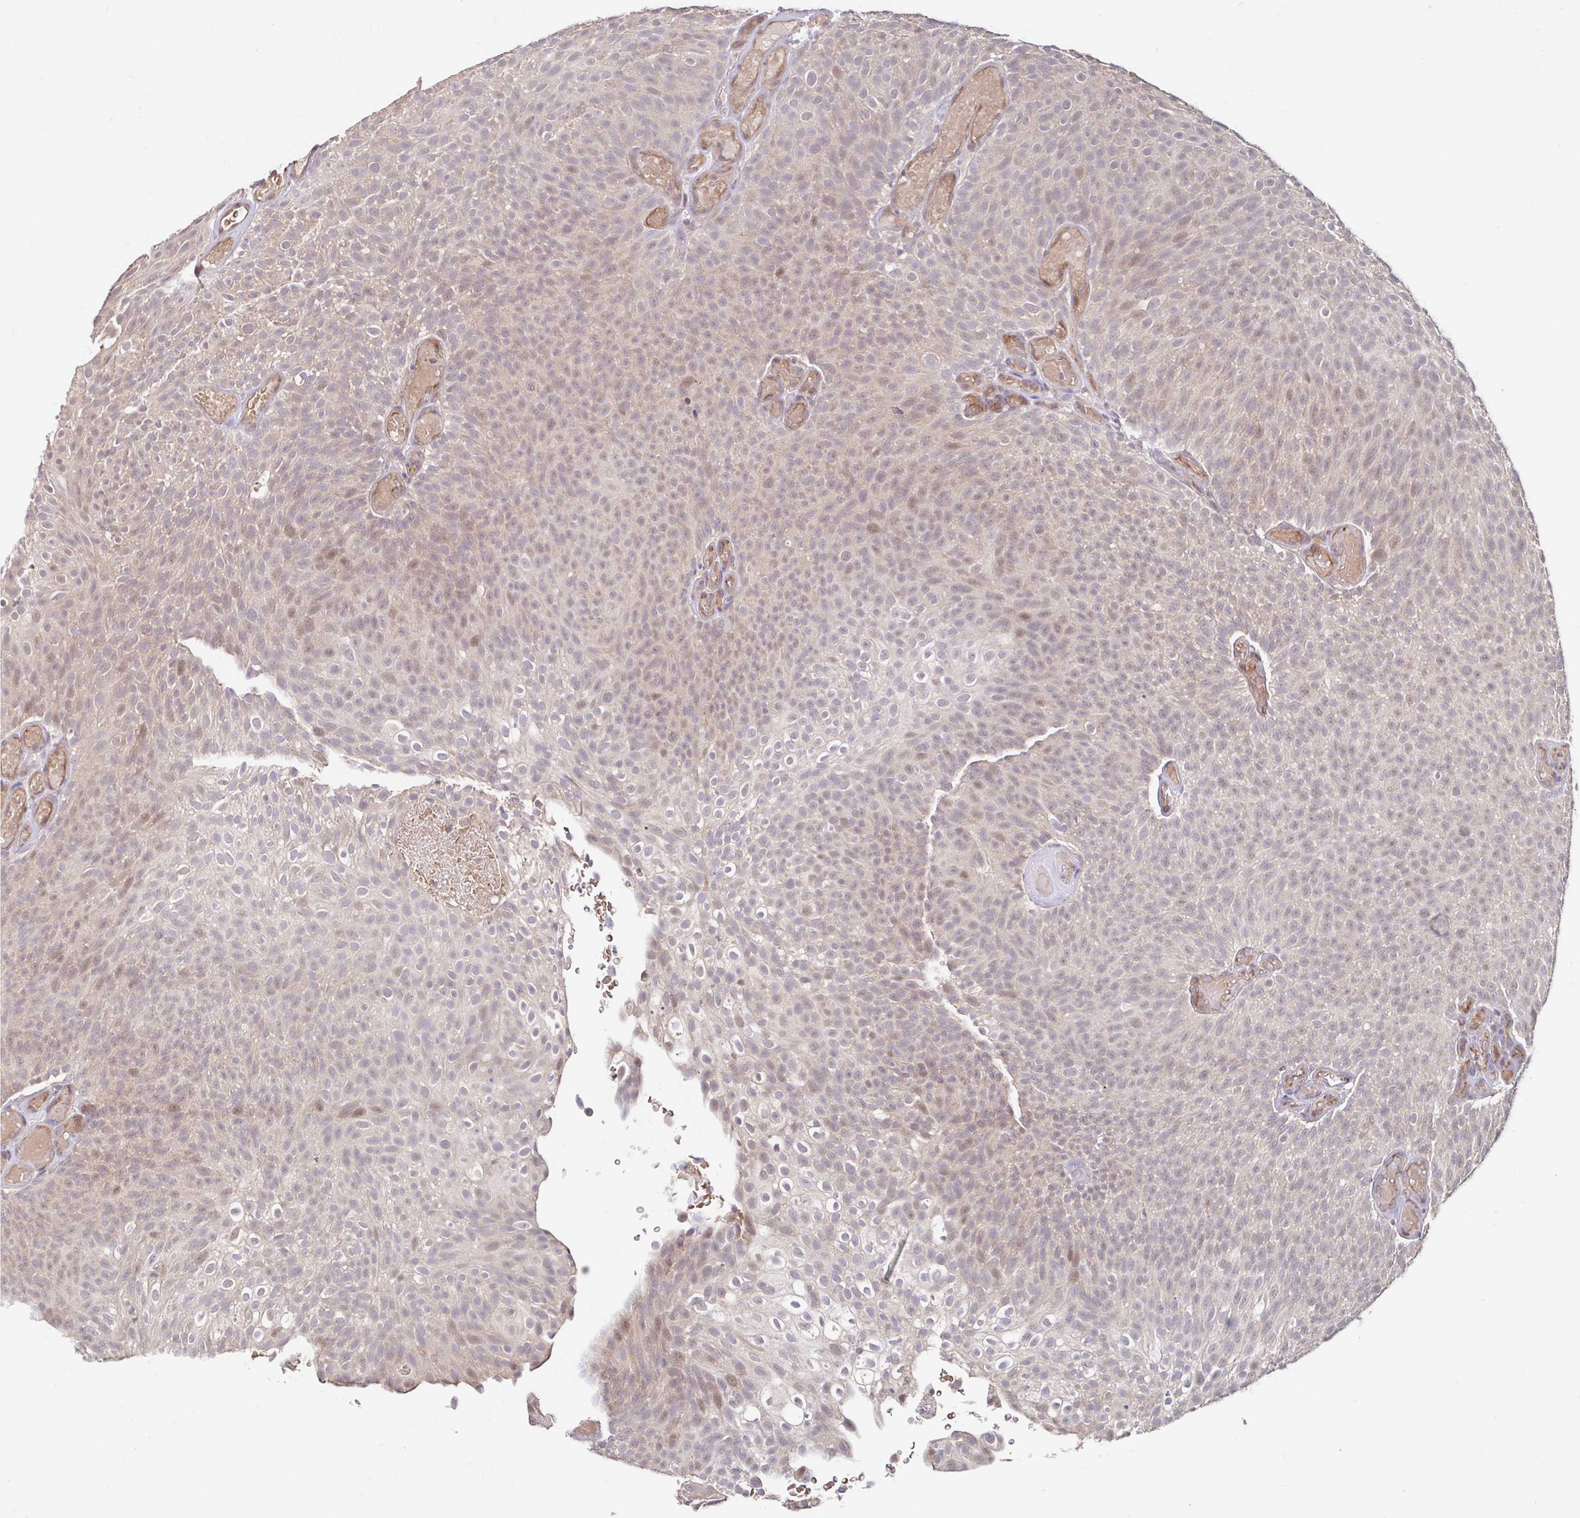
{"staining": {"intensity": "weak", "quantity": "<25%", "location": "nuclear"}, "tissue": "urothelial cancer", "cell_type": "Tumor cells", "image_type": "cancer", "snomed": [{"axis": "morphology", "description": "Urothelial carcinoma, Low grade"}, {"axis": "topography", "description": "Urinary bladder"}], "caption": "IHC micrograph of human low-grade urothelial carcinoma stained for a protein (brown), which shows no expression in tumor cells.", "gene": "STYXL1", "patient": {"sex": "male", "age": 78}}